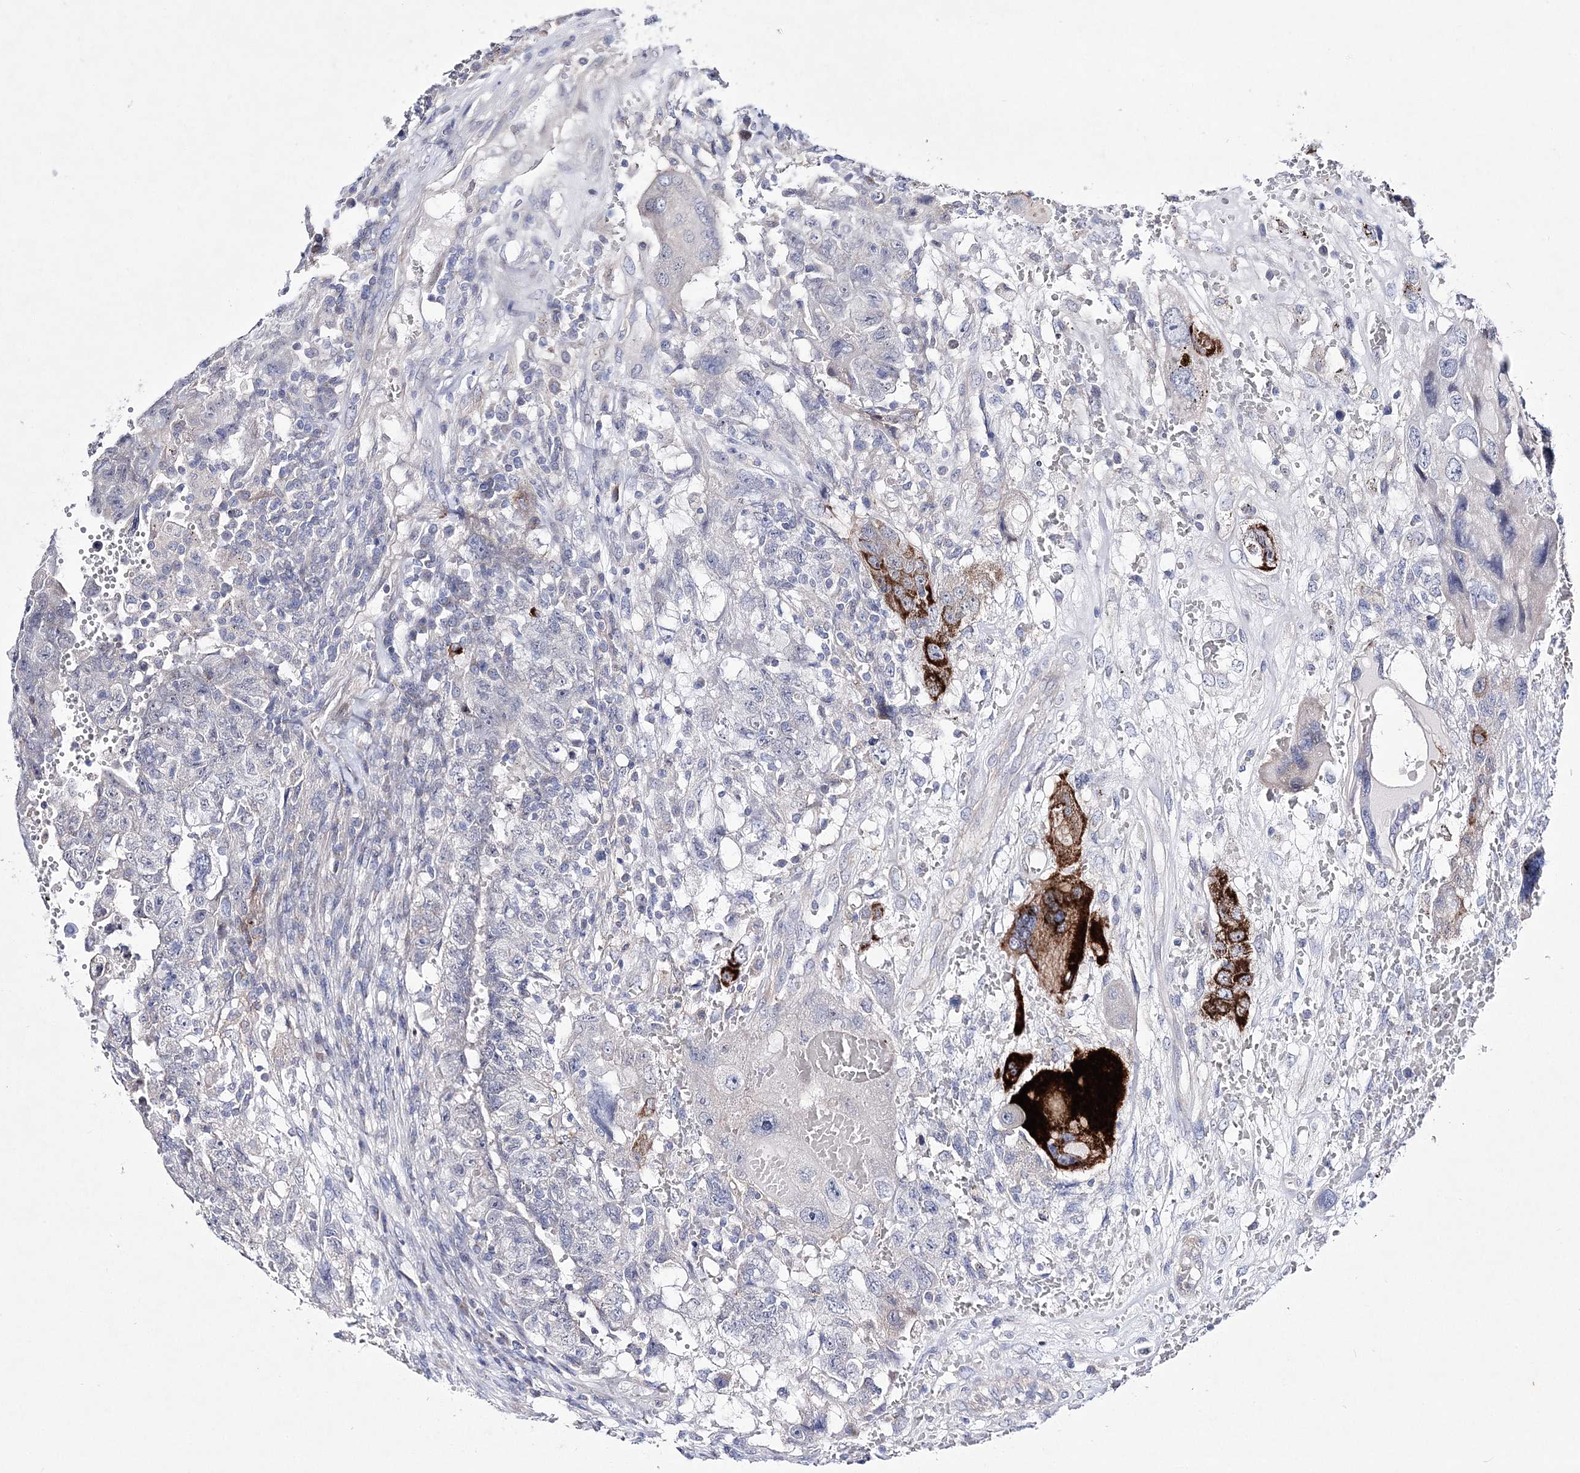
{"staining": {"intensity": "negative", "quantity": "none", "location": "none"}, "tissue": "testis cancer", "cell_type": "Tumor cells", "image_type": "cancer", "snomed": [{"axis": "morphology", "description": "Carcinoma, Embryonal, NOS"}, {"axis": "topography", "description": "Testis"}], "caption": "Protein analysis of testis embryonal carcinoma exhibits no significant positivity in tumor cells.", "gene": "ANO1", "patient": {"sex": "male", "age": 26}}